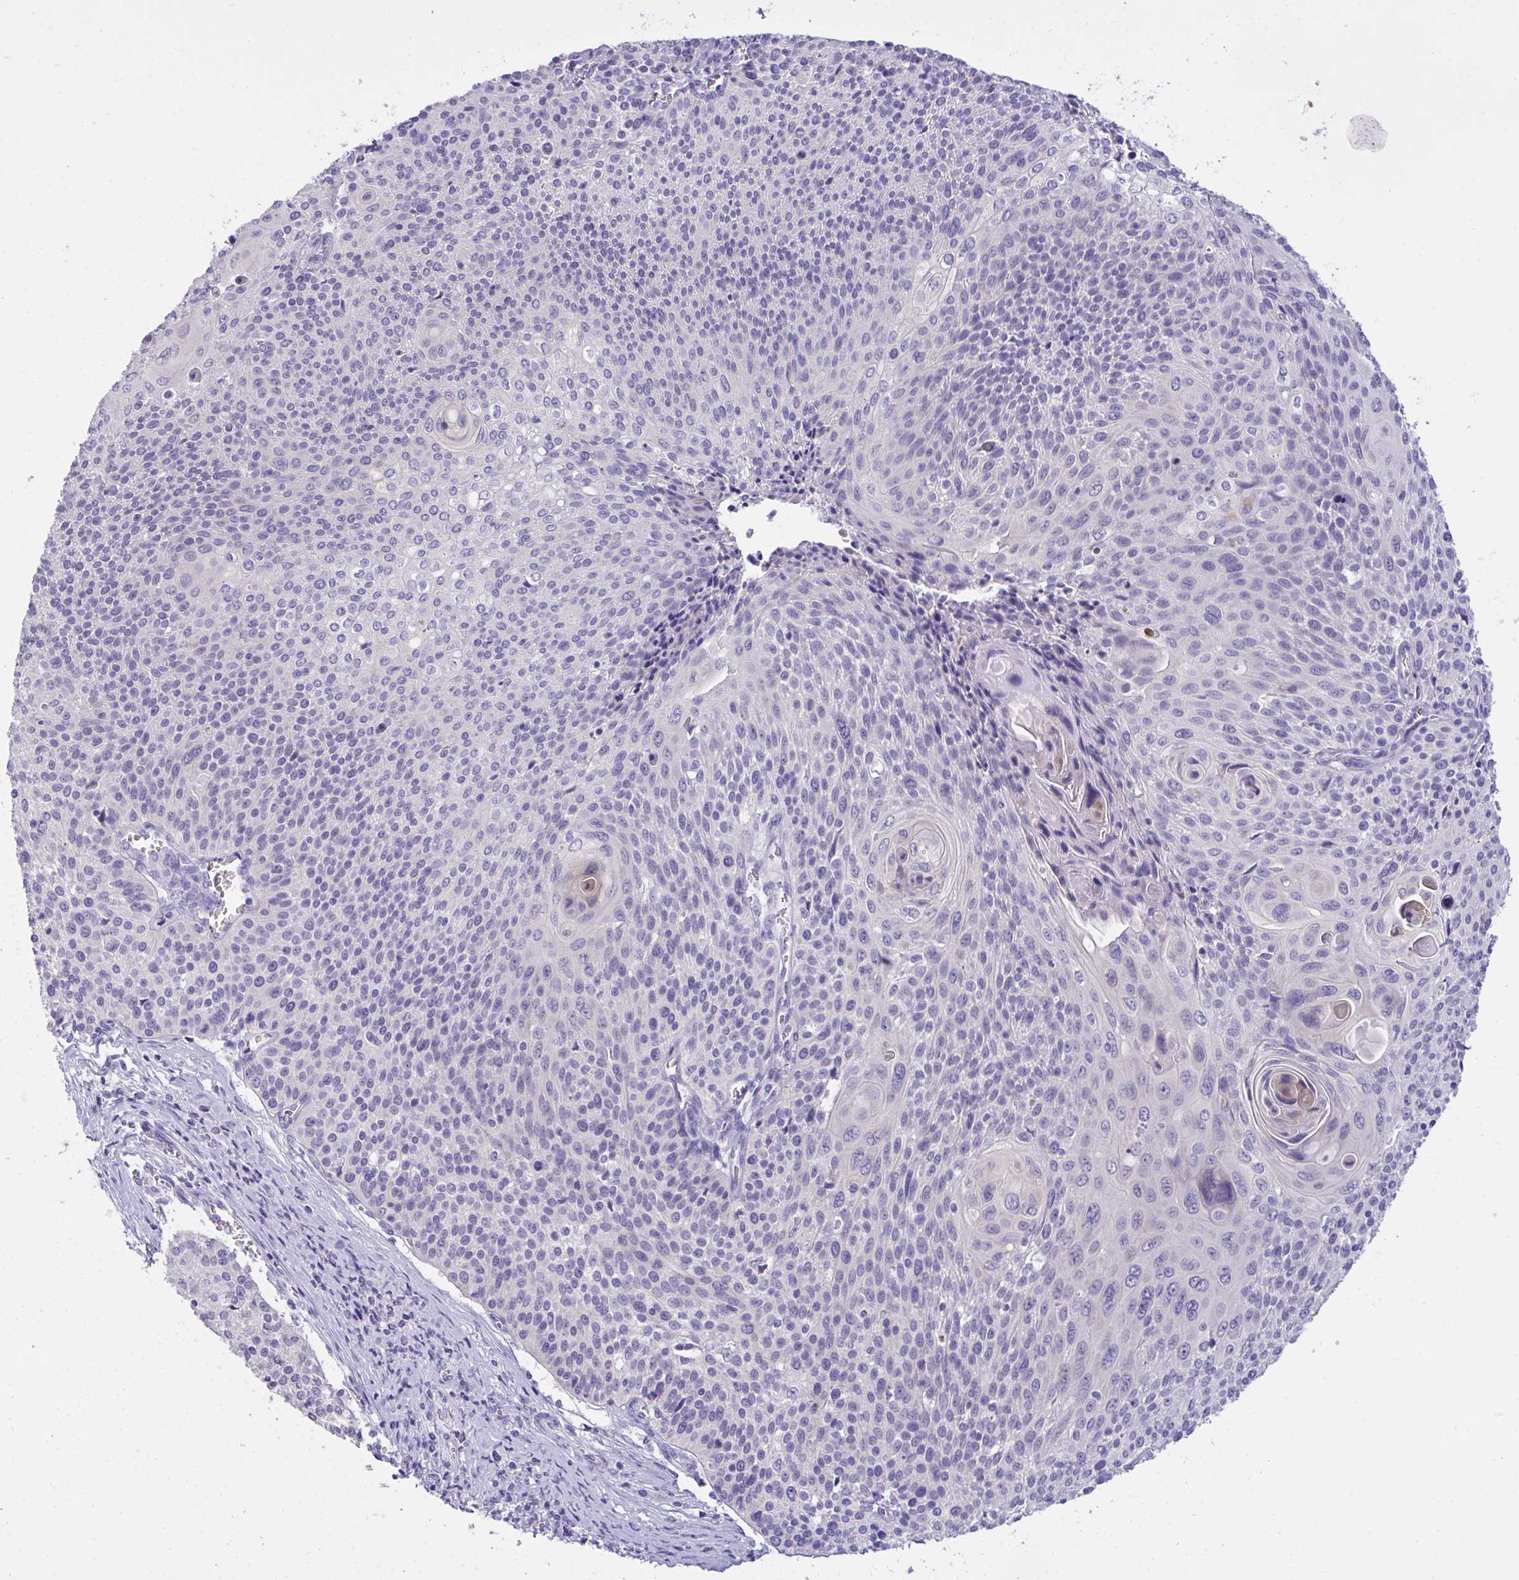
{"staining": {"intensity": "negative", "quantity": "none", "location": "none"}, "tissue": "cervical cancer", "cell_type": "Tumor cells", "image_type": "cancer", "snomed": [{"axis": "morphology", "description": "Squamous cell carcinoma, NOS"}, {"axis": "topography", "description": "Cervix"}], "caption": "Immunohistochemical staining of cervical squamous cell carcinoma shows no significant staining in tumor cells. (Brightfield microscopy of DAB immunohistochemistry (IHC) at high magnification).", "gene": "TMCO5A", "patient": {"sex": "female", "age": 31}}